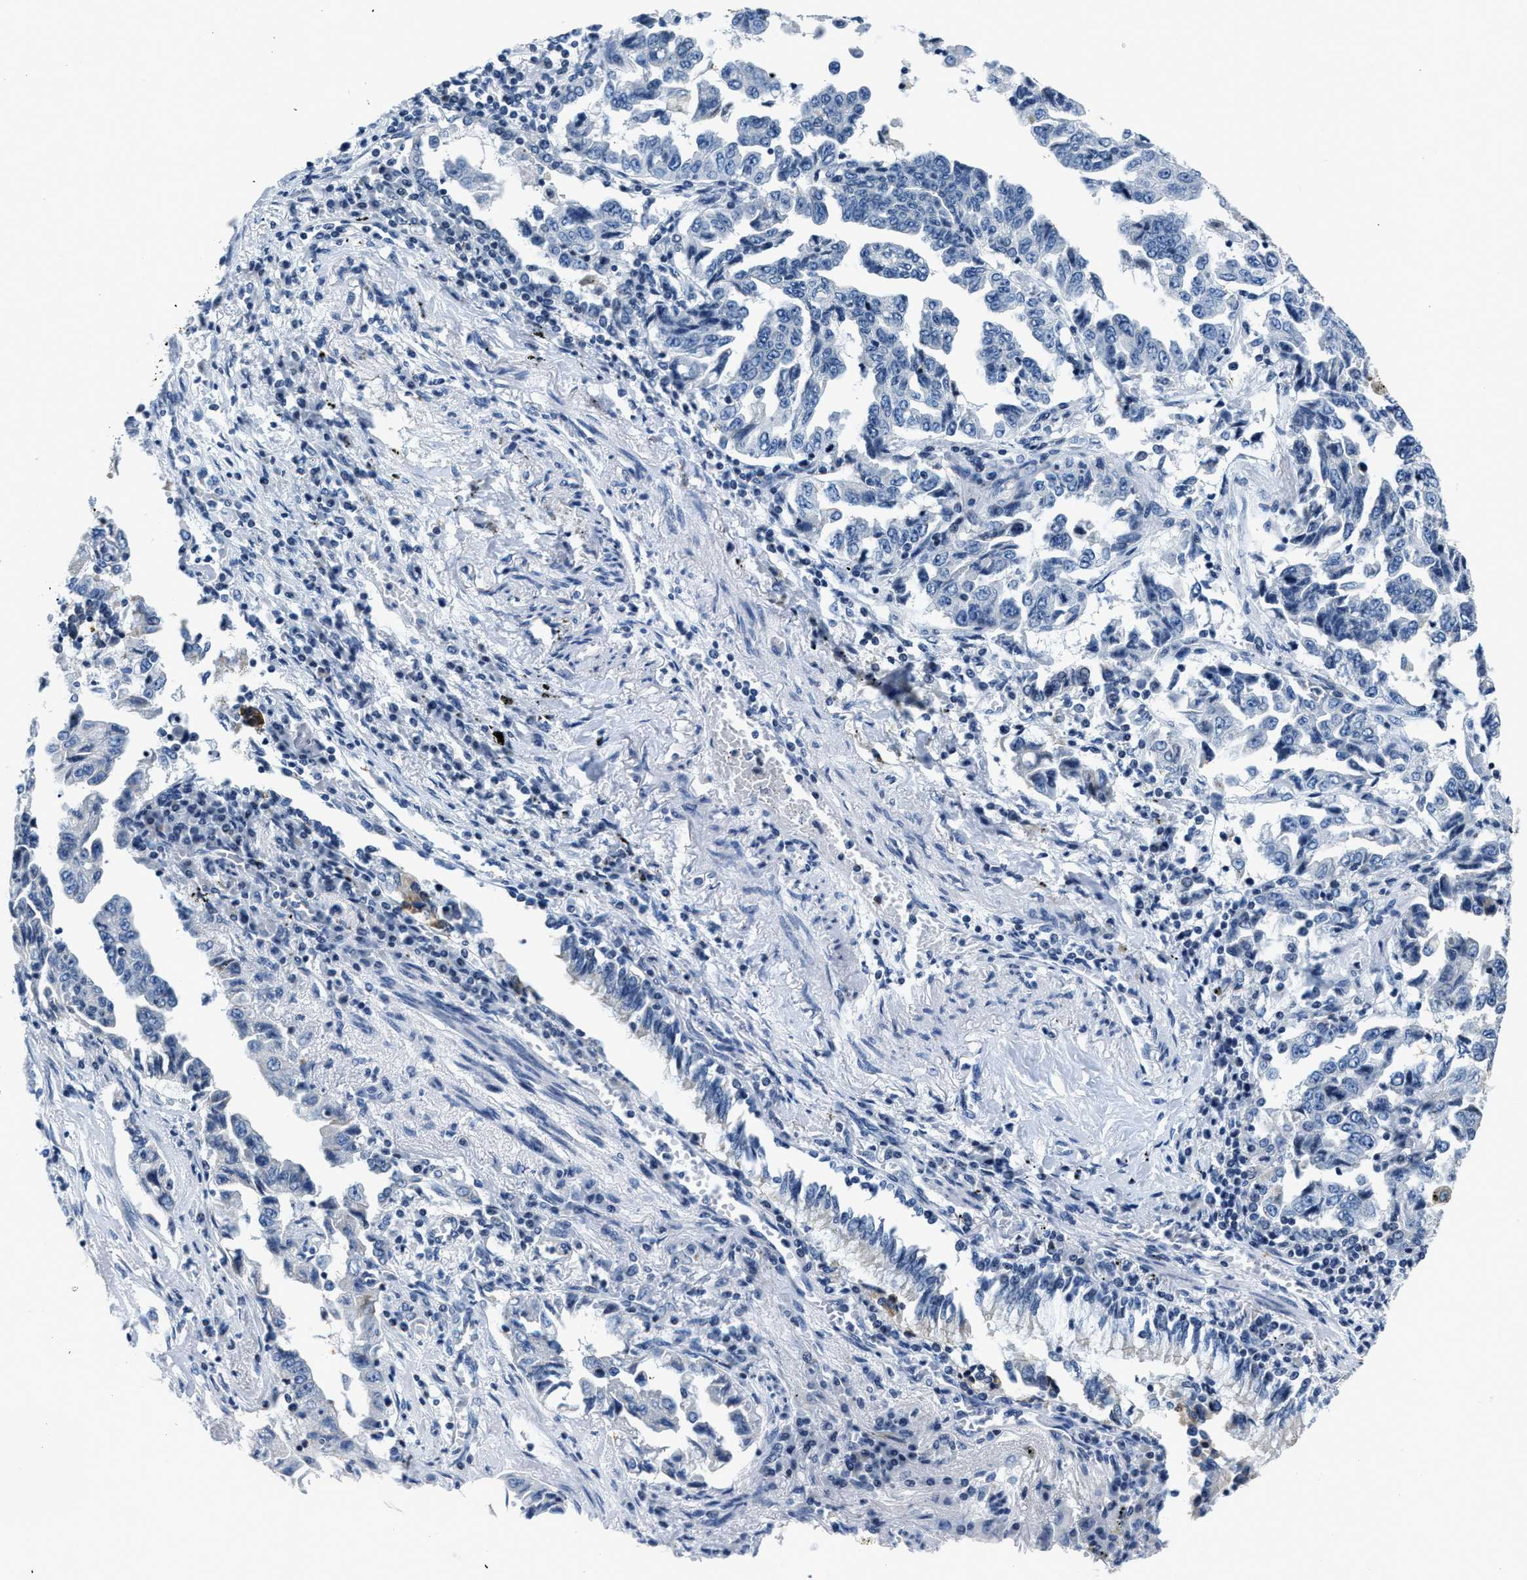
{"staining": {"intensity": "negative", "quantity": "none", "location": "none"}, "tissue": "lung cancer", "cell_type": "Tumor cells", "image_type": "cancer", "snomed": [{"axis": "morphology", "description": "Adenocarcinoma, NOS"}, {"axis": "topography", "description": "Lung"}], "caption": "This photomicrograph is of lung cancer stained with IHC to label a protein in brown with the nuclei are counter-stained blue. There is no staining in tumor cells. (Immunohistochemistry (ihc), brightfield microscopy, high magnification).", "gene": "ASZ1", "patient": {"sex": "female", "age": 51}}